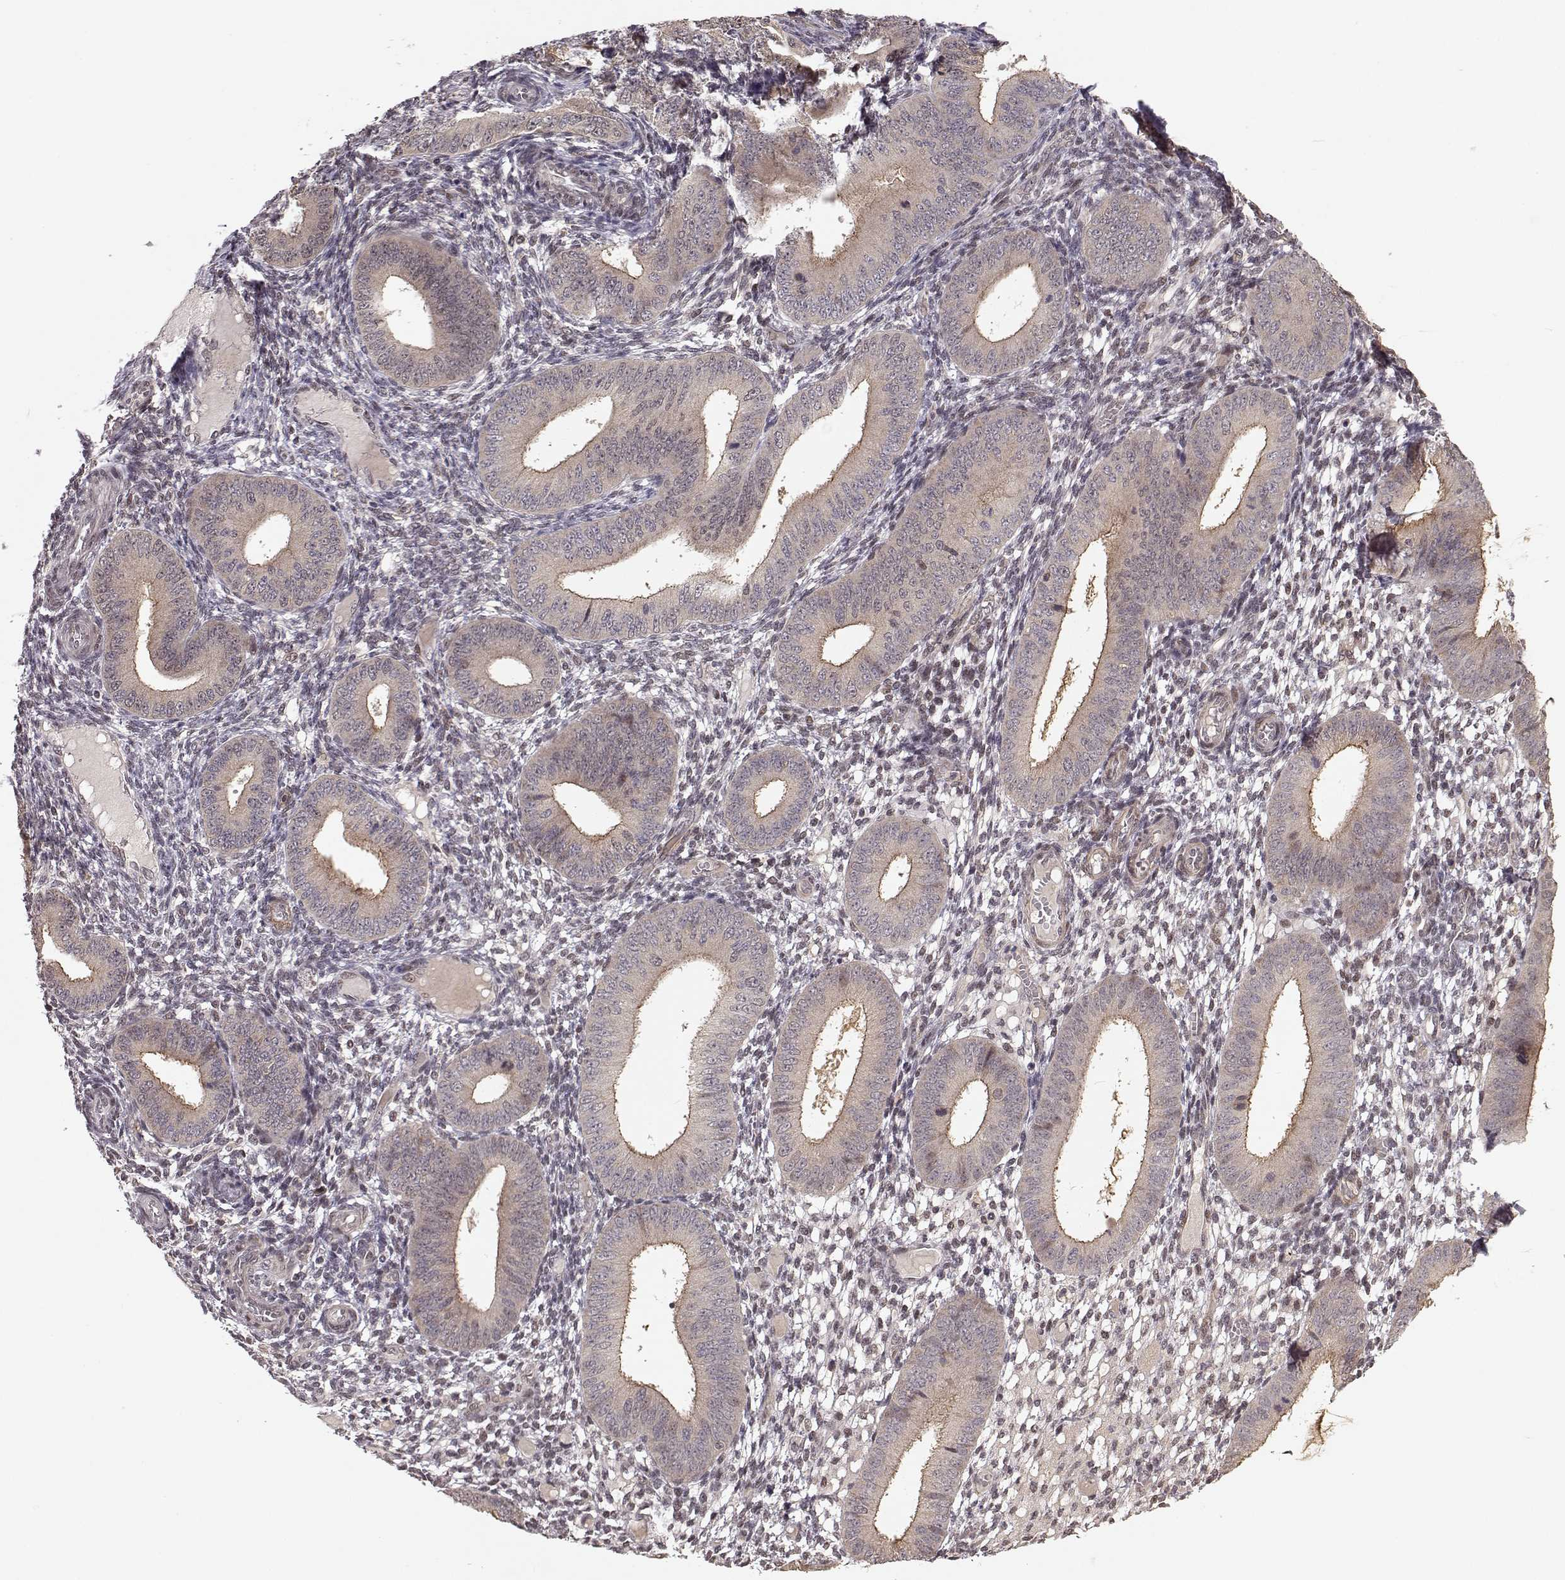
{"staining": {"intensity": "negative", "quantity": "none", "location": "none"}, "tissue": "endometrium", "cell_type": "Cells in endometrial stroma", "image_type": "normal", "snomed": [{"axis": "morphology", "description": "Normal tissue, NOS"}, {"axis": "topography", "description": "Endometrium"}], "caption": "Immunohistochemistry image of benign human endometrium stained for a protein (brown), which displays no positivity in cells in endometrial stroma. The staining is performed using DAB brown chromogen with nuclei counter-stained in using hematoxylin.", "gene": "PLEKHG3", "patient": {"sex": "female", "age": 39}}